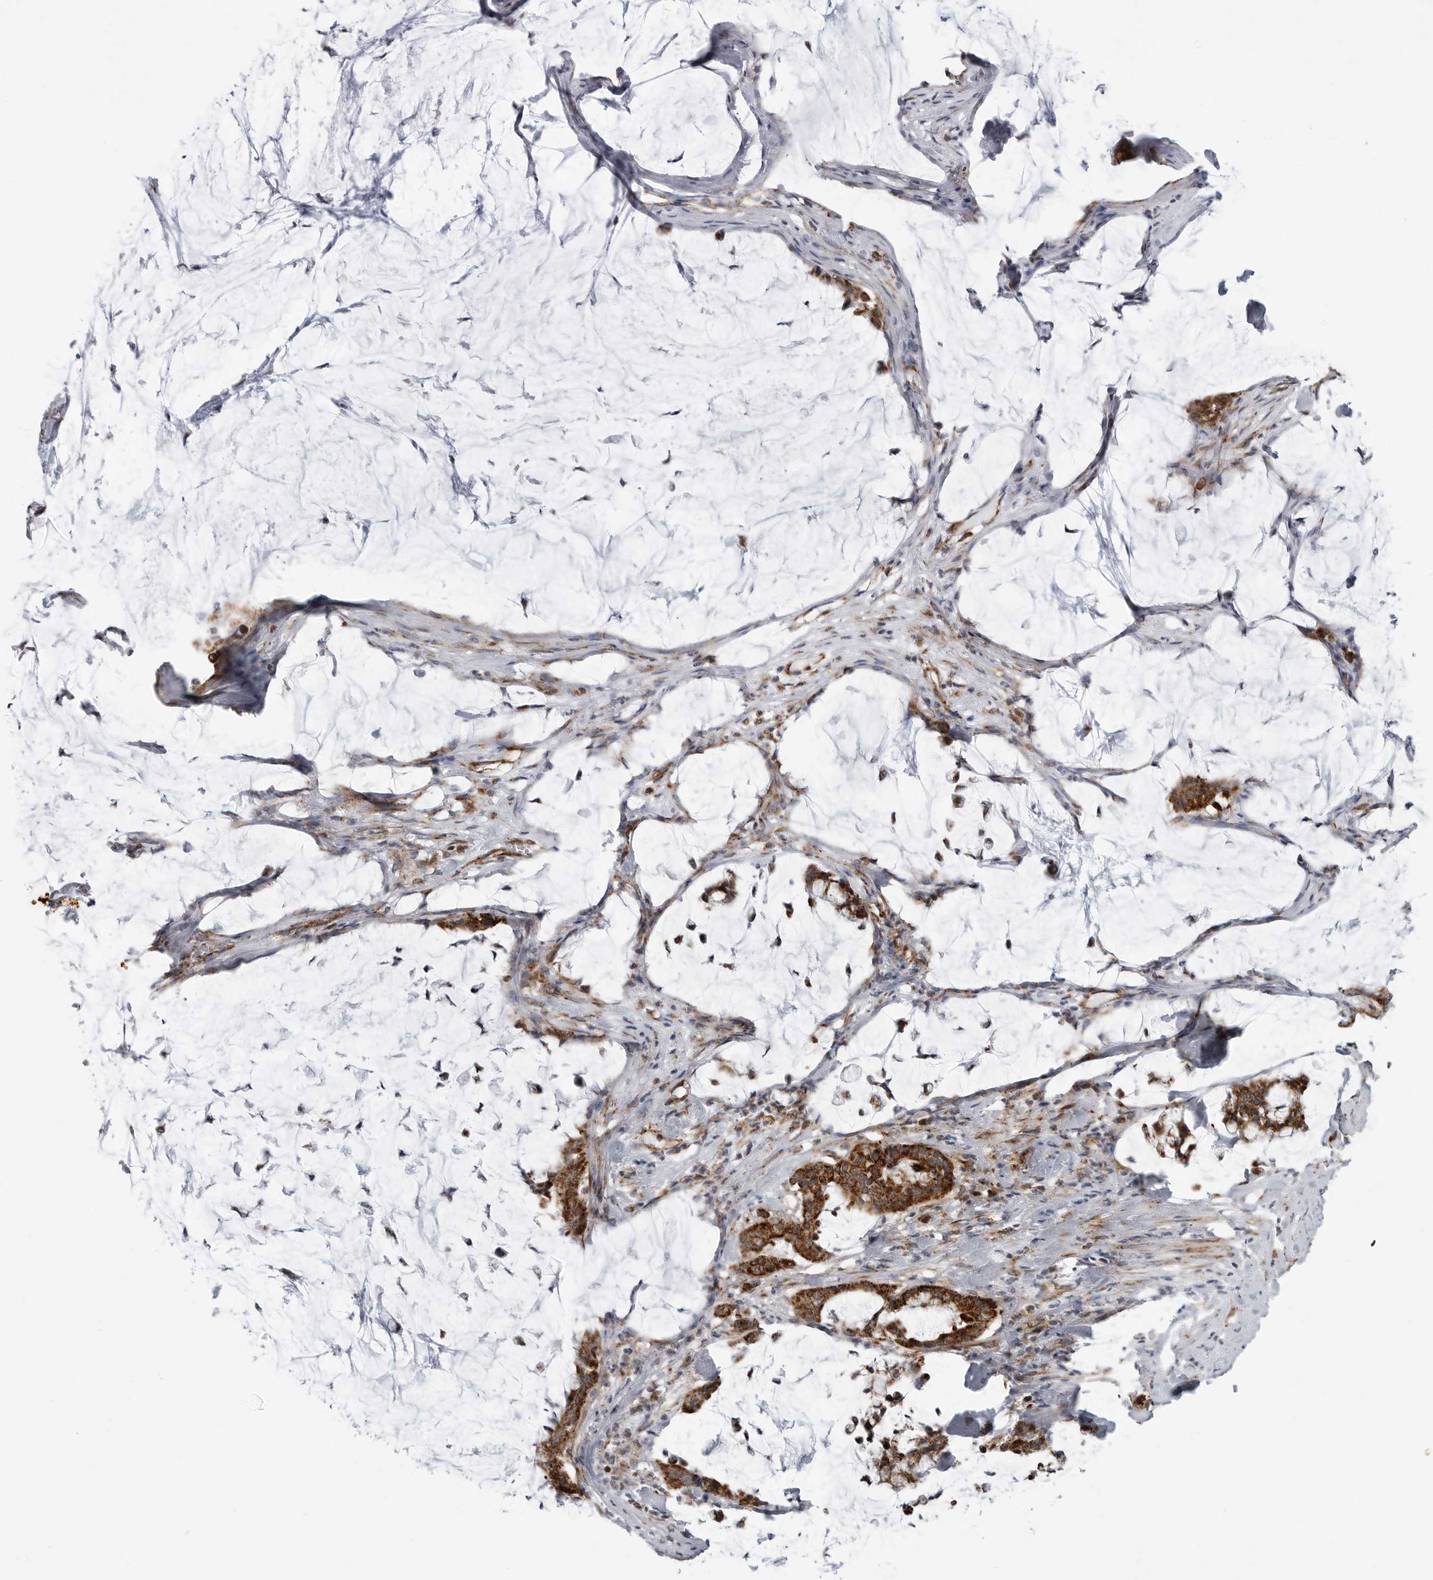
{"staining": {"intensity": "strong", "quantity": ">75%", "location": "cytoplasmic/membranous"}, "tissue": "pancreatic cancer", "cell_type": "Tumor cells", "image_type": "cancer", "snomed": [{"axis": "morphology", "description": "Adenocarcinoma, NOS"}, {"axis": "topography", "description": "Pancreas"}], "caption": "Adenocarcinoma (pancreatic) stained with a brown dye shows strong cytoplasmic/membranous positive staining in about >75% of tumor cells.", "gene": "FH", "patient": {"sex": "male", "age": 41}}